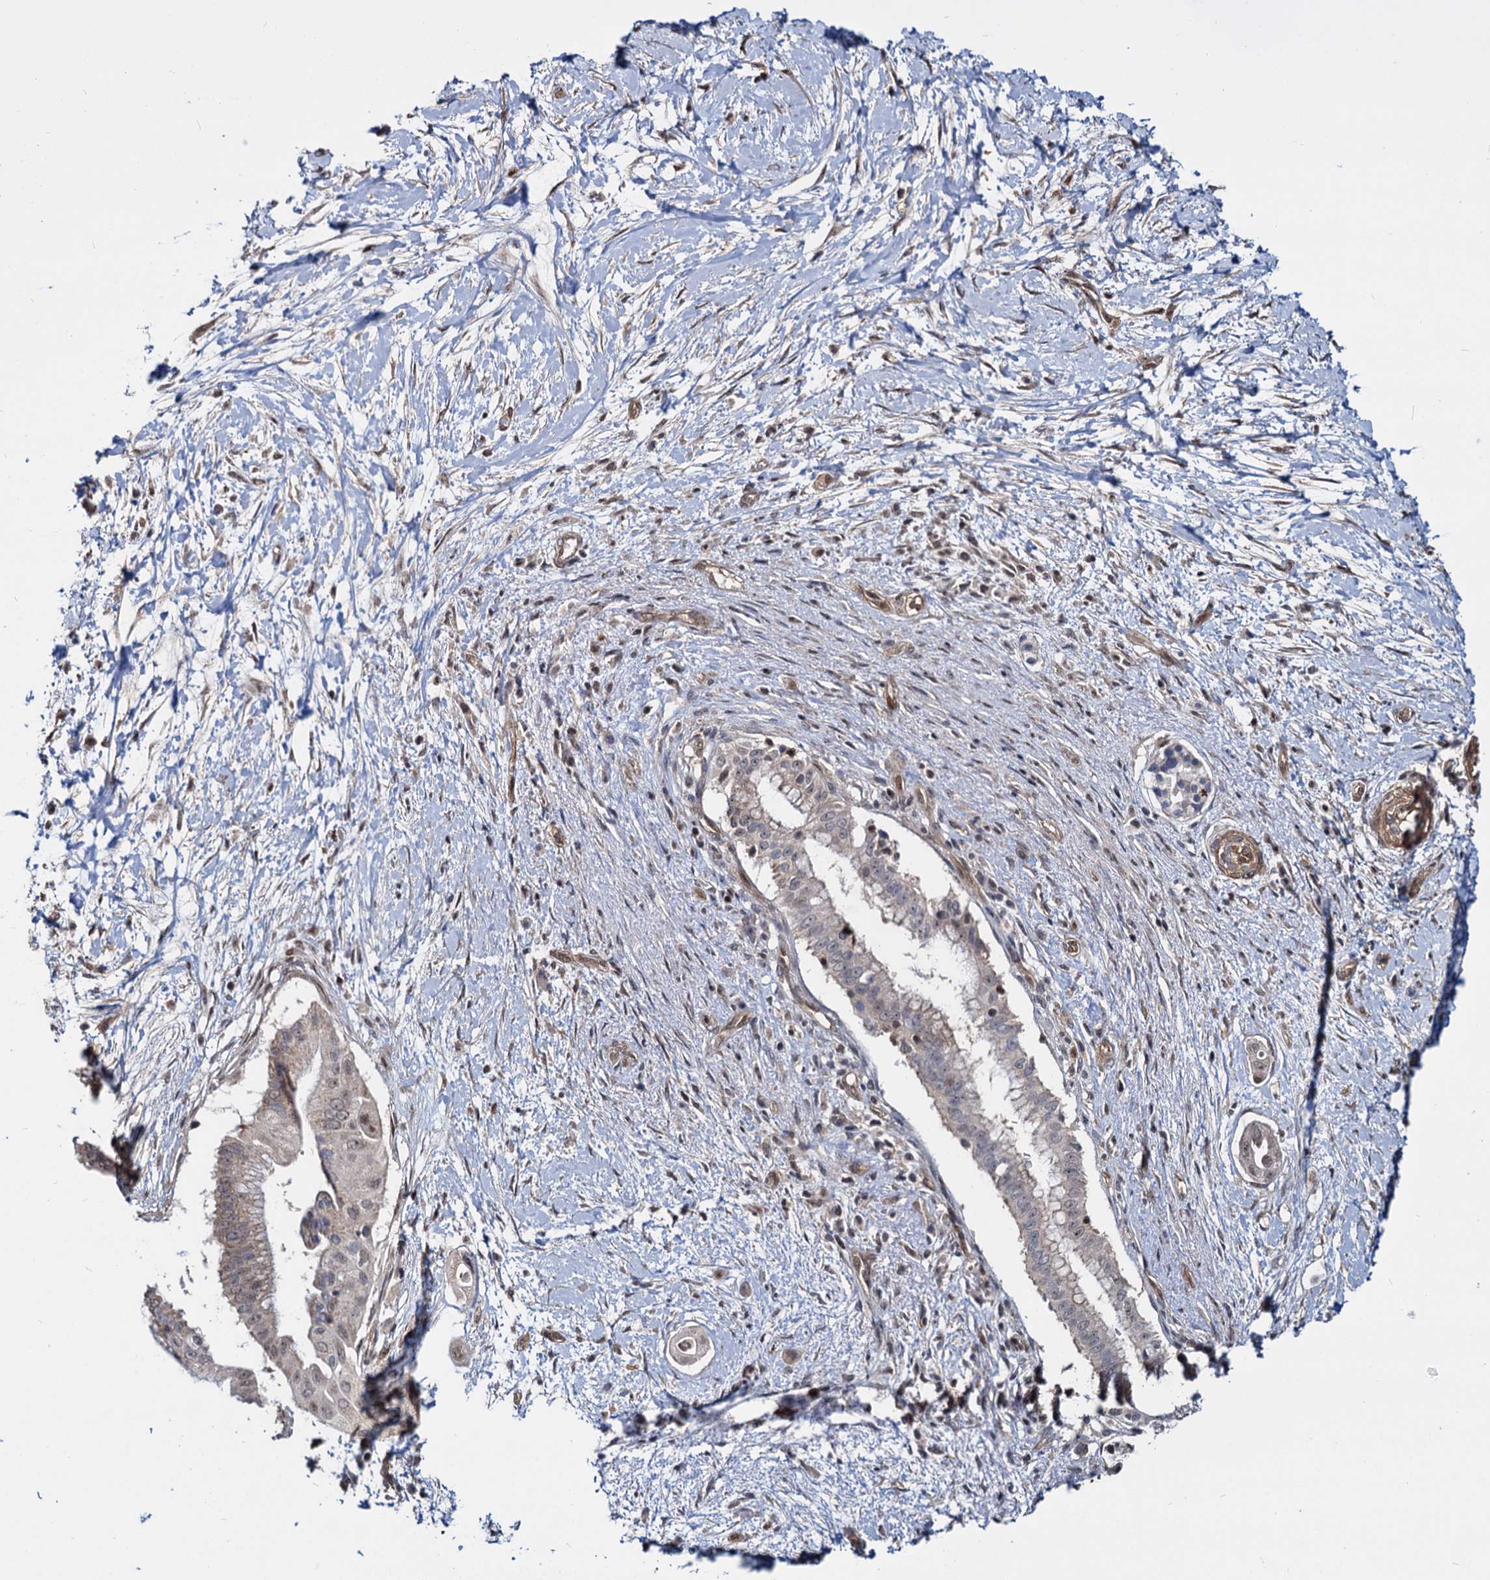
{"staining": {"intensity": "weak", "quantity": "25%-75%", "location": "nuclear"}, "tissue": "pancreatic cancer", "cell_type": "Tumor cells", "image_type": "cancer", "snomed": [{"axis": "morphology", "description": "Adenocarcinoma, NOS"}, {"axis": "topography", "description": "Pancreas"}], "caption": "Pancreatic cancer stained with immunohistochemistry (IHC) demonstrates weak nuclear positivity in approximately 25%-75% of tumor cells.", "gene": "UBLCP1", "patient": {"sex": "male", "age": 68}}